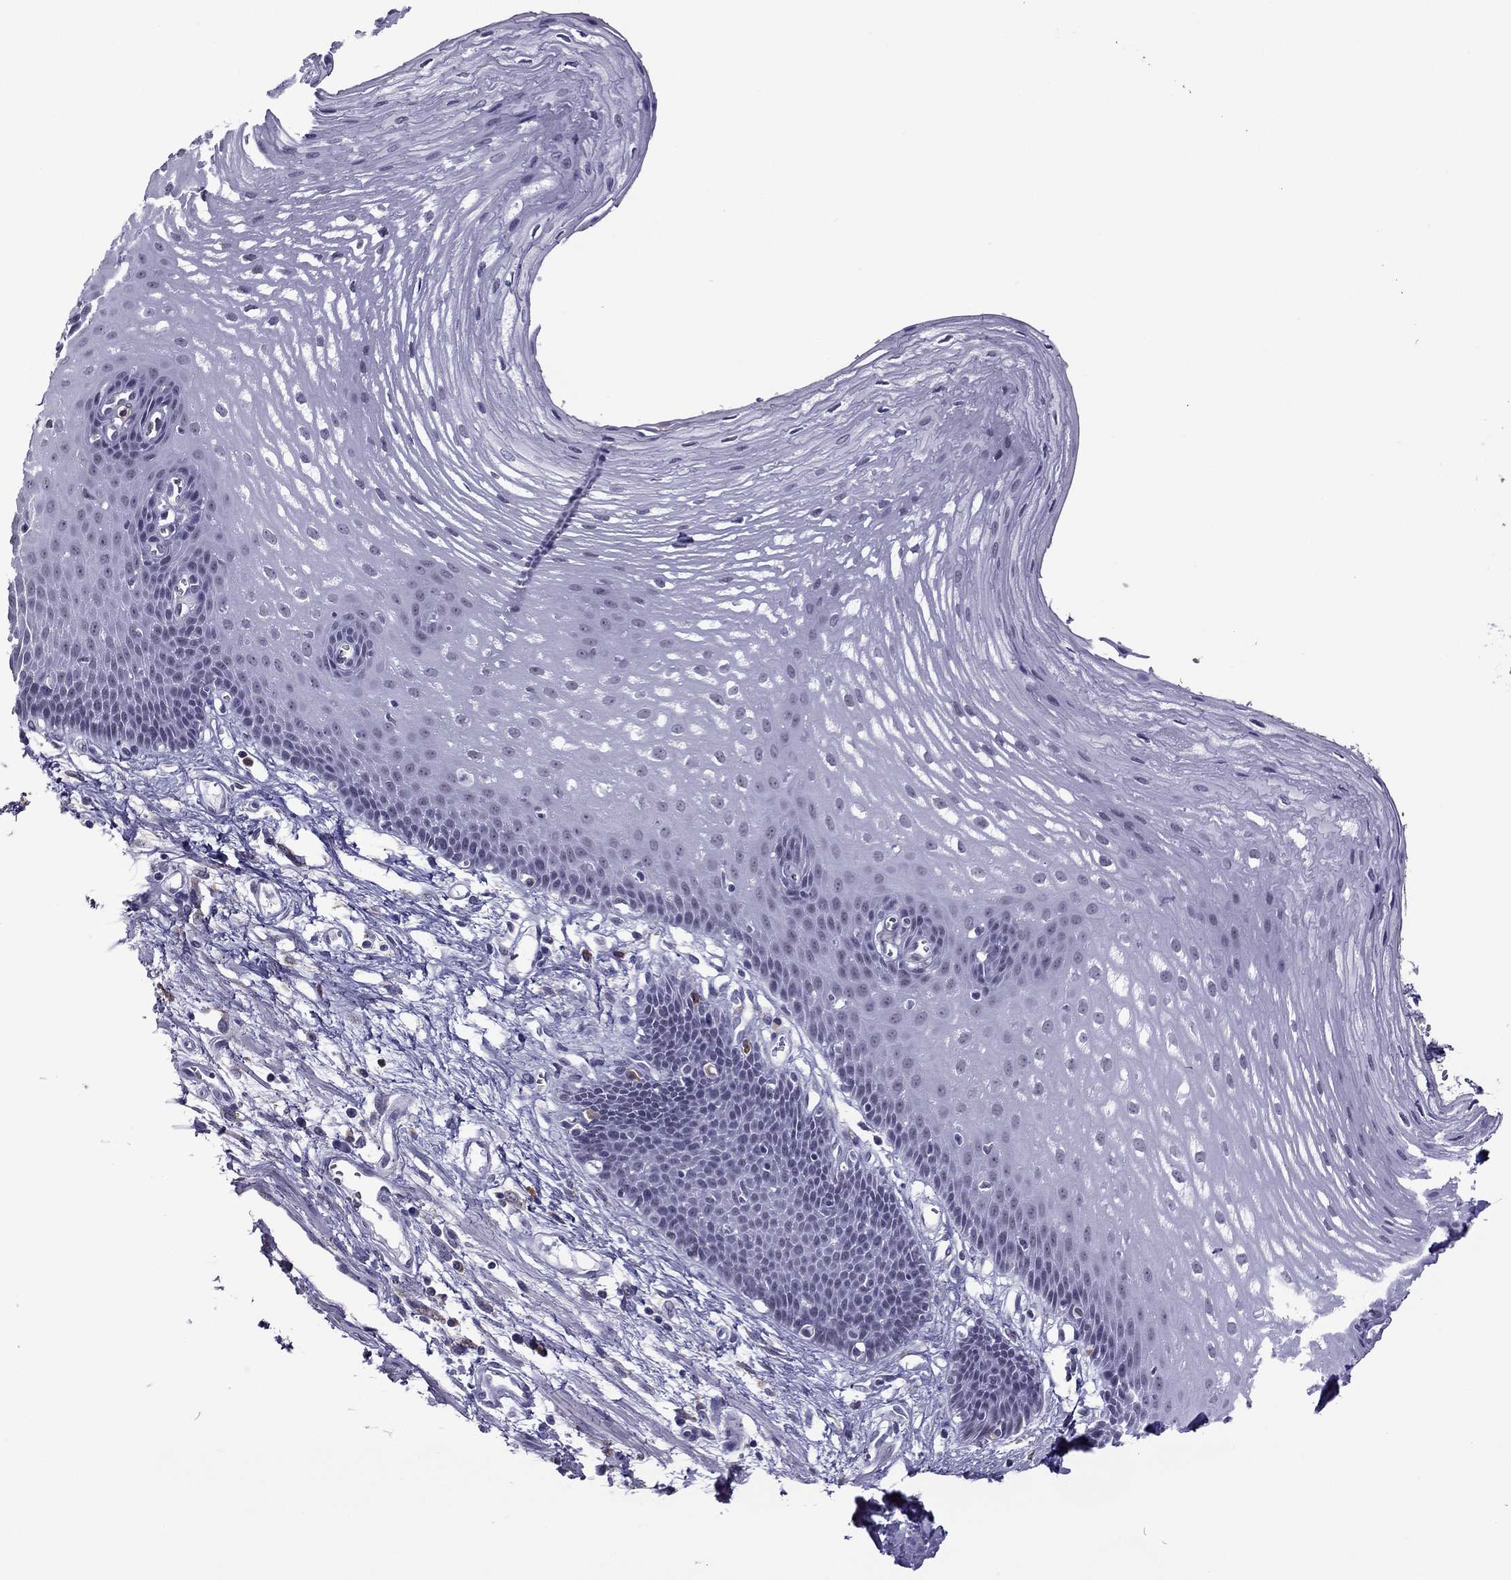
{"staining": {"intensity": "negative", "quantity": "none", "location": "none"}, "tissue": "esophagus", "cell_type": "Squamous epithelial cells", "image_type": "normal", "snomed": [{"axis": "morphology", "description": "Normal tissue, NOS"}, {"axis": "topography", "description": "Esophagus"}], "caption": "High power microscopy image of an immunohistochemistry micrograph of benign esophagus, revealing no significant expression in squamous epithelial cells.", "gene": "ZNF646", "patient": {"sex": "male", "age": 72}}